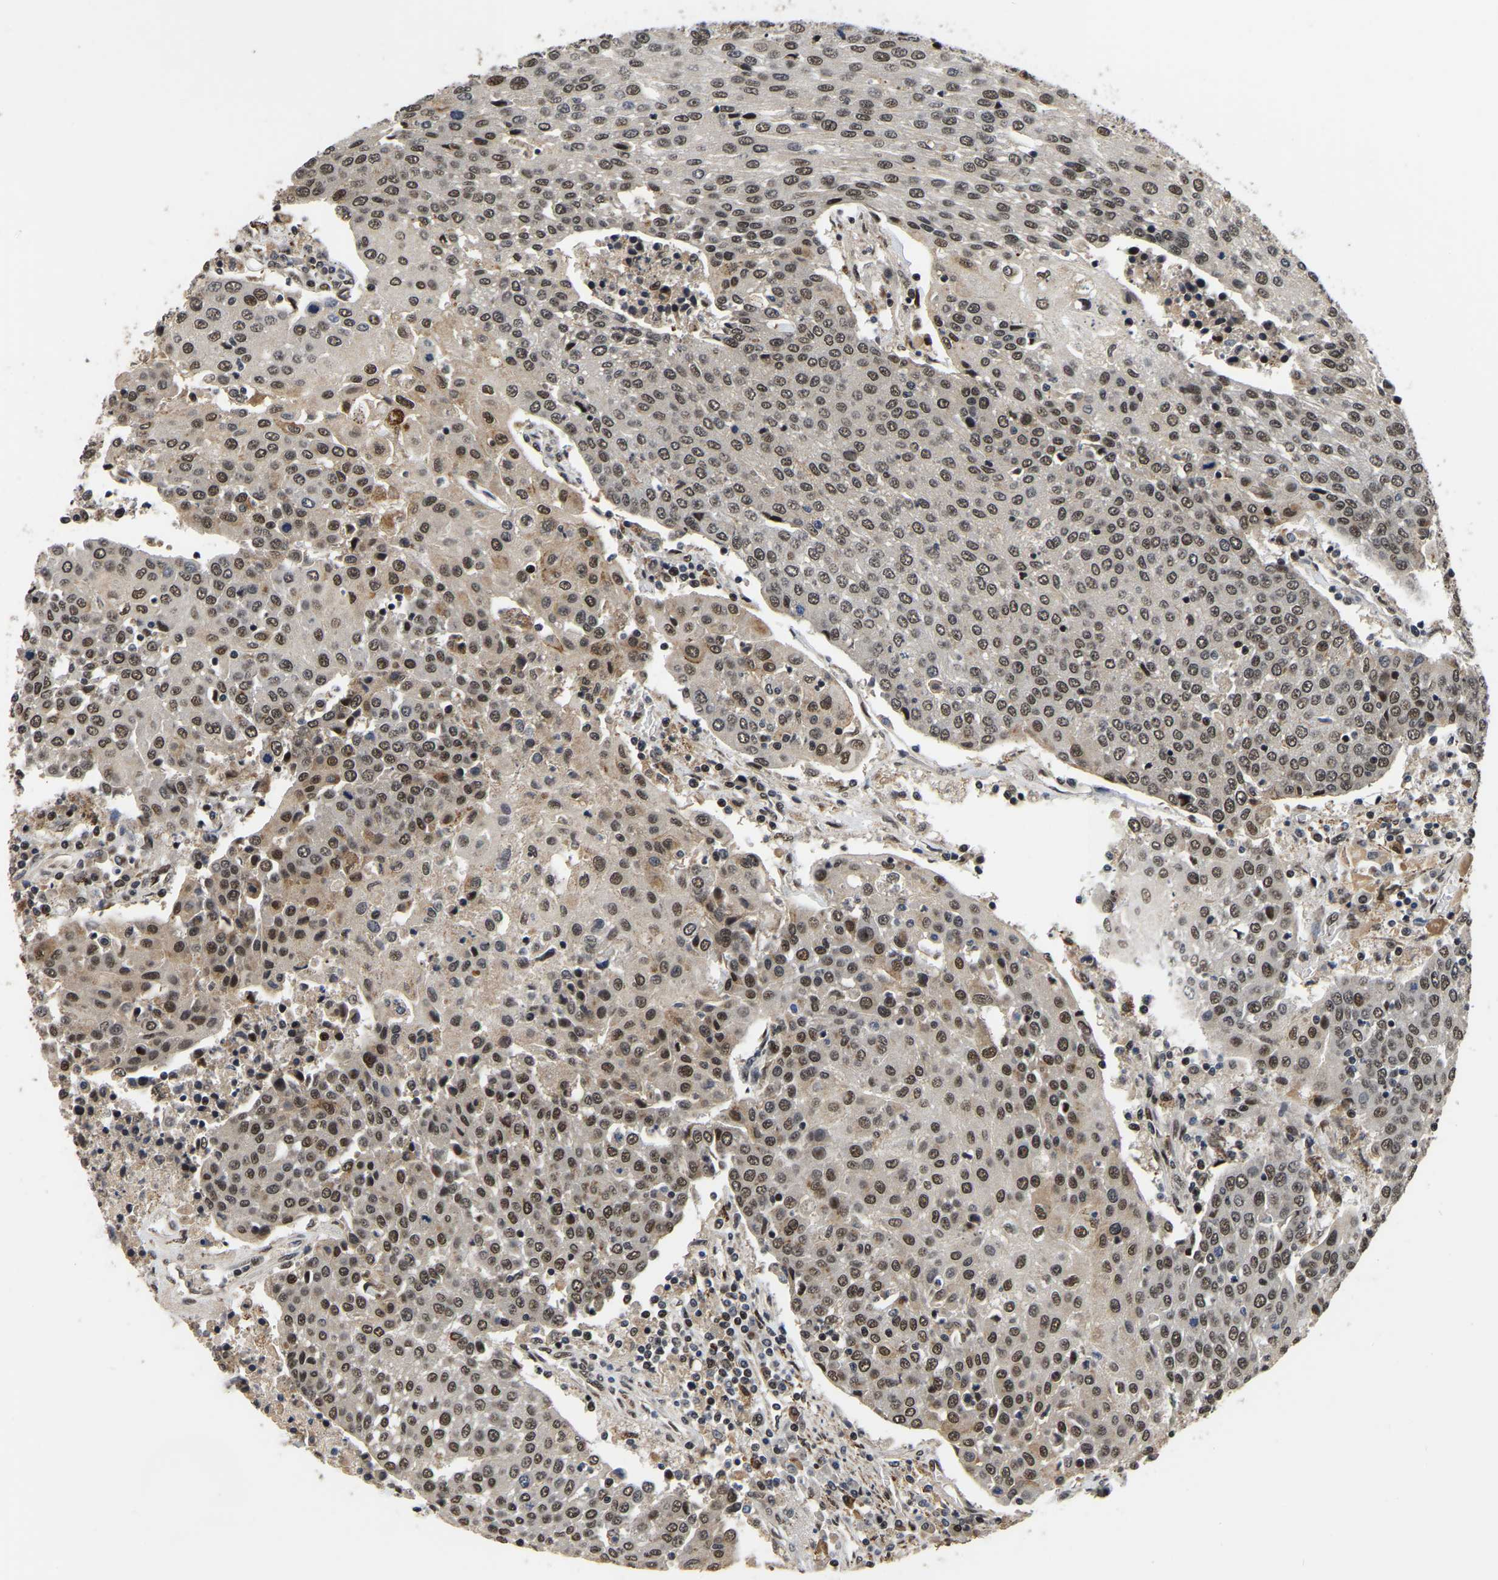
{"staining": {"intensity": "moderate", "quantity": ">75%", "location": "nuclear"}, "tissue": "urothelial cancer", "cell_type": "Tumor cells", "image_type": "cancer", "snomed": [{"axis": "morphology", "description": "Urothelial carcinoma, High grade"}, {"axis": "topography", "description": "Urinary bladder"}], "caption": "Tumor cells display medium levels of moderate nuclear positivity in approximately >75% of cells in urothelial cancer.", "gene": "CIAO1", "patient": {"sex": "female", "age": 85}}